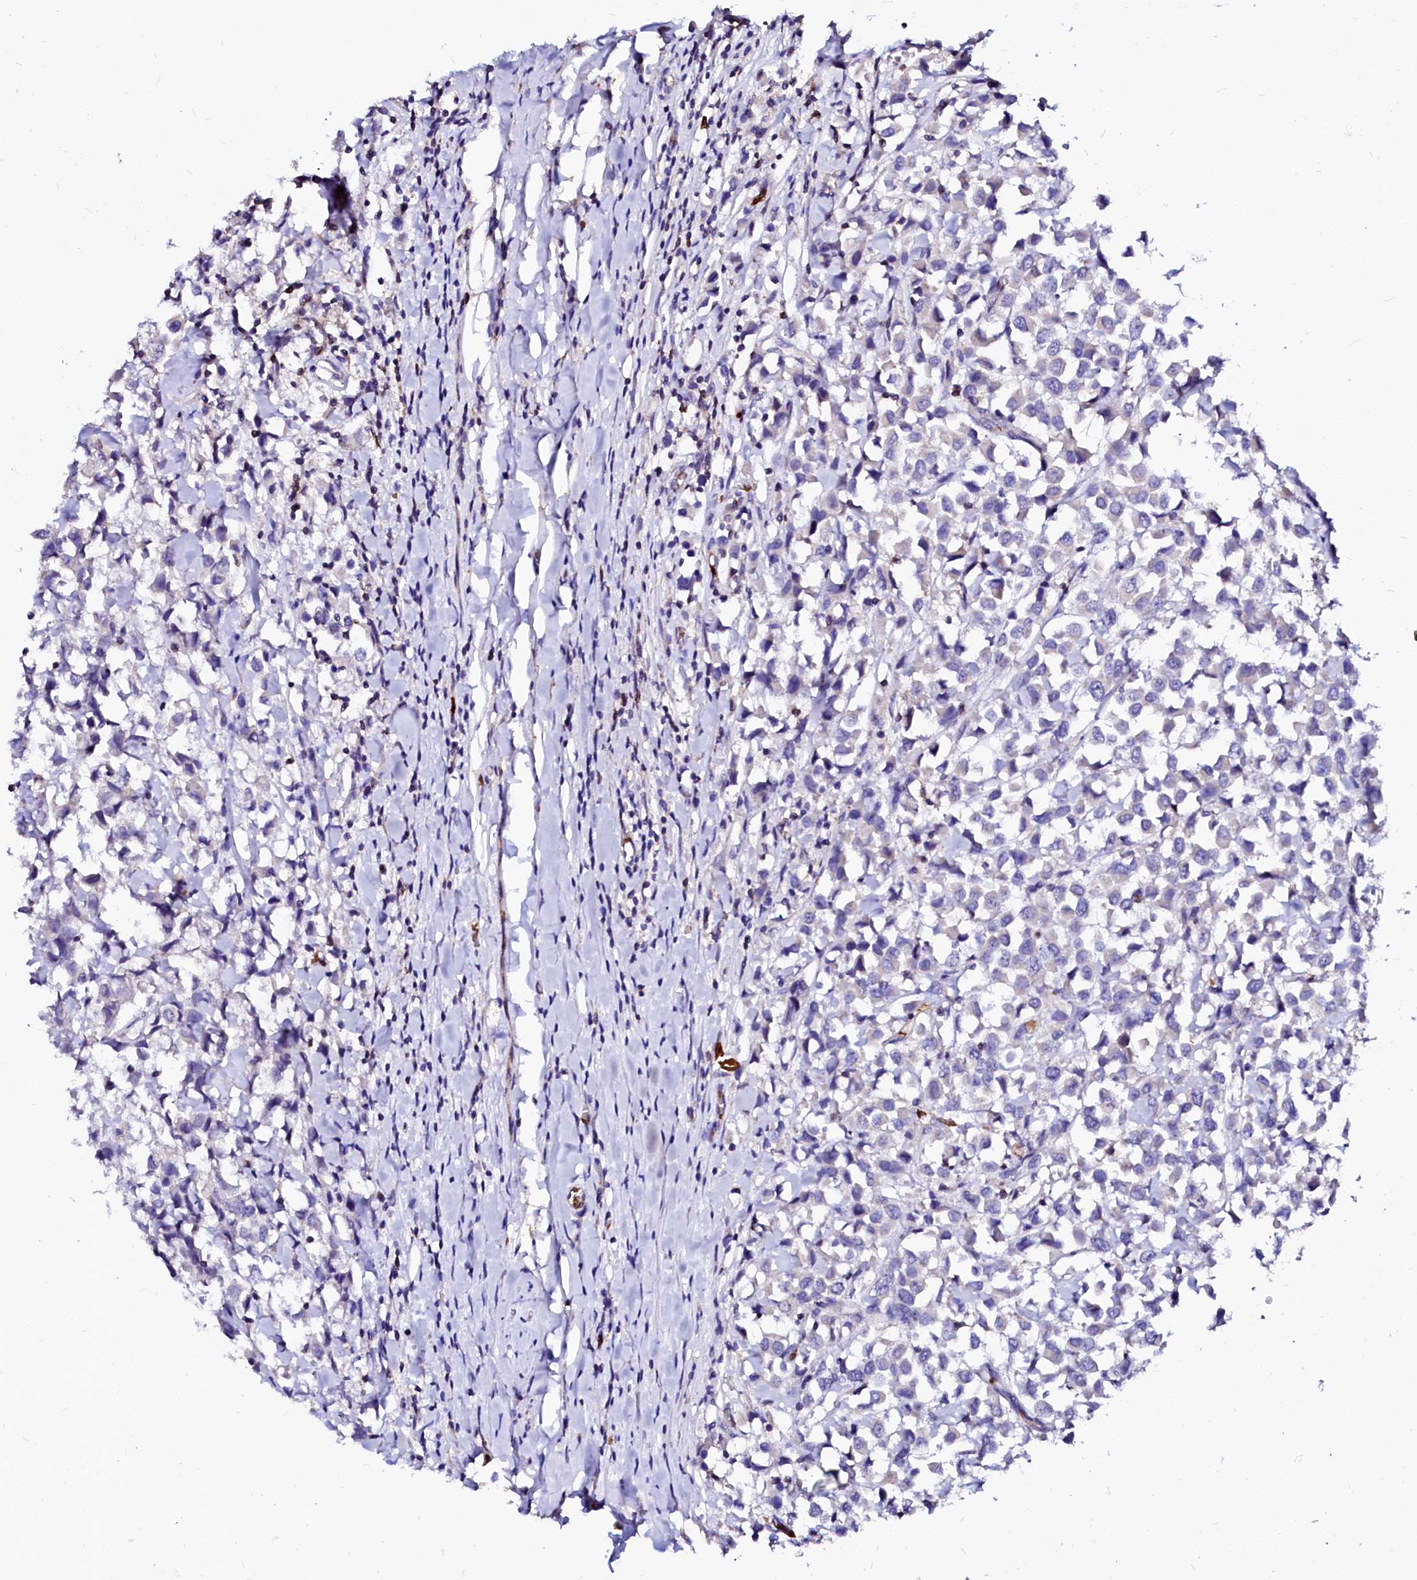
{"staining": {"intensity": "negative", "quantity": "none", "location": "none"}, "tissue": "breast cancer", "cell_type": "Tumor cells", "image_type": "cancer", "snomed": [{"axis": "morphology", "description": "Duct carcinoma"}, {"axis": "topography", "description": "Breast"}], "caption": "There is no significant positivity in tumor cells of breast cancer (intraductal carcinoma).", "gene": "RAB27A", "patient": {"sex": "female", "age": 61}}